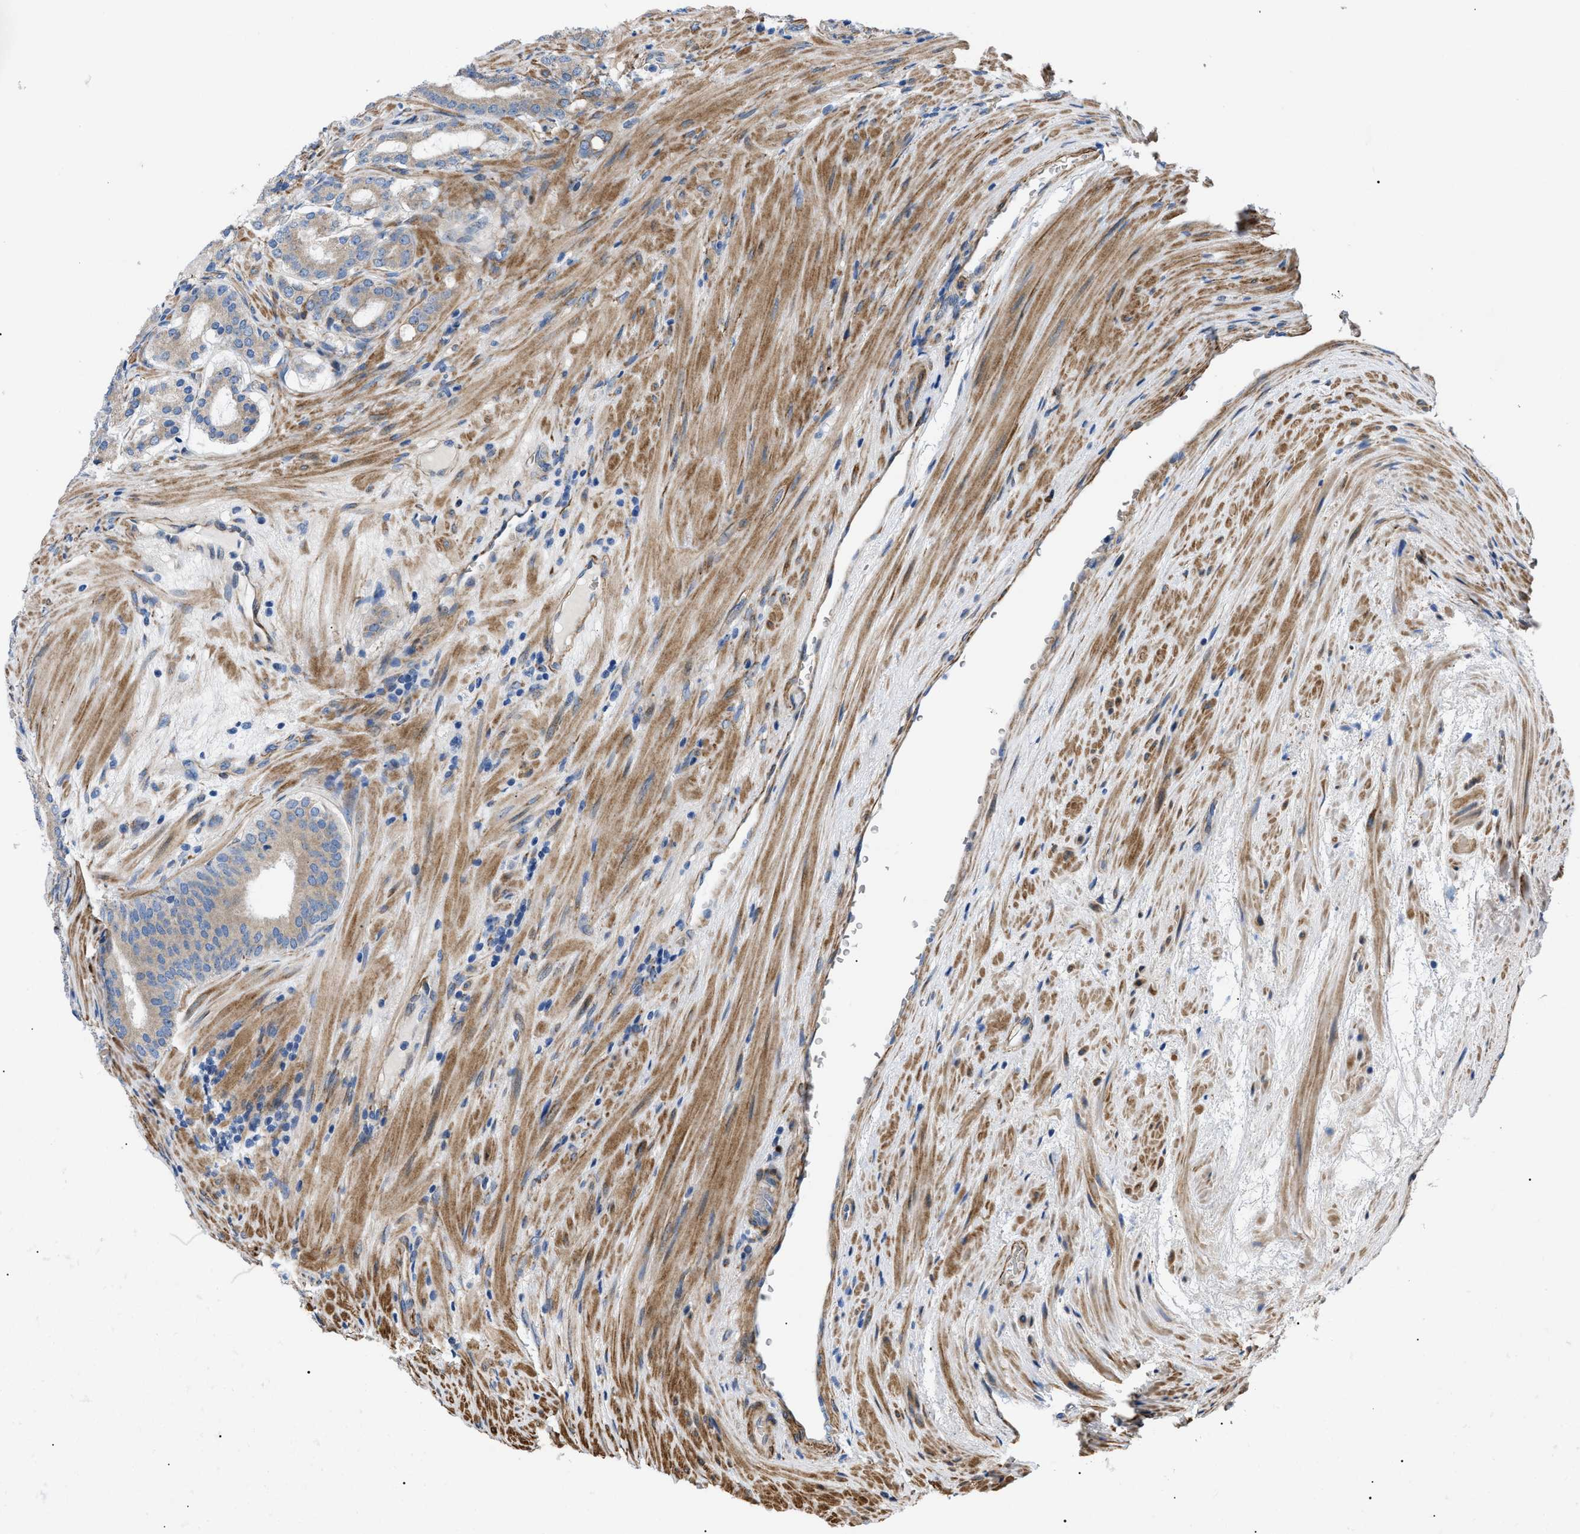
{"staining": {"intensity": "weak", "quantity": "<25%", "location": "cytoplasmic/membranous"}, "tissue": "prostate cancer", "cell_type": "Tumor cells", "image_type": "cancer", "snomed": [{"axis": "morphology", "description": "Adenocarcinoma, High grade"}, {"axis": "topography", "description": "Prostate"}], "caption": "Protein analysis of prostate cancer shows no significant positivity in tumor cells. (DAB (3,3'-diaminobenzidine) IHC, high magnification).", "gene": "MYO10", "patient": {"sex": "male", "age": 60}}